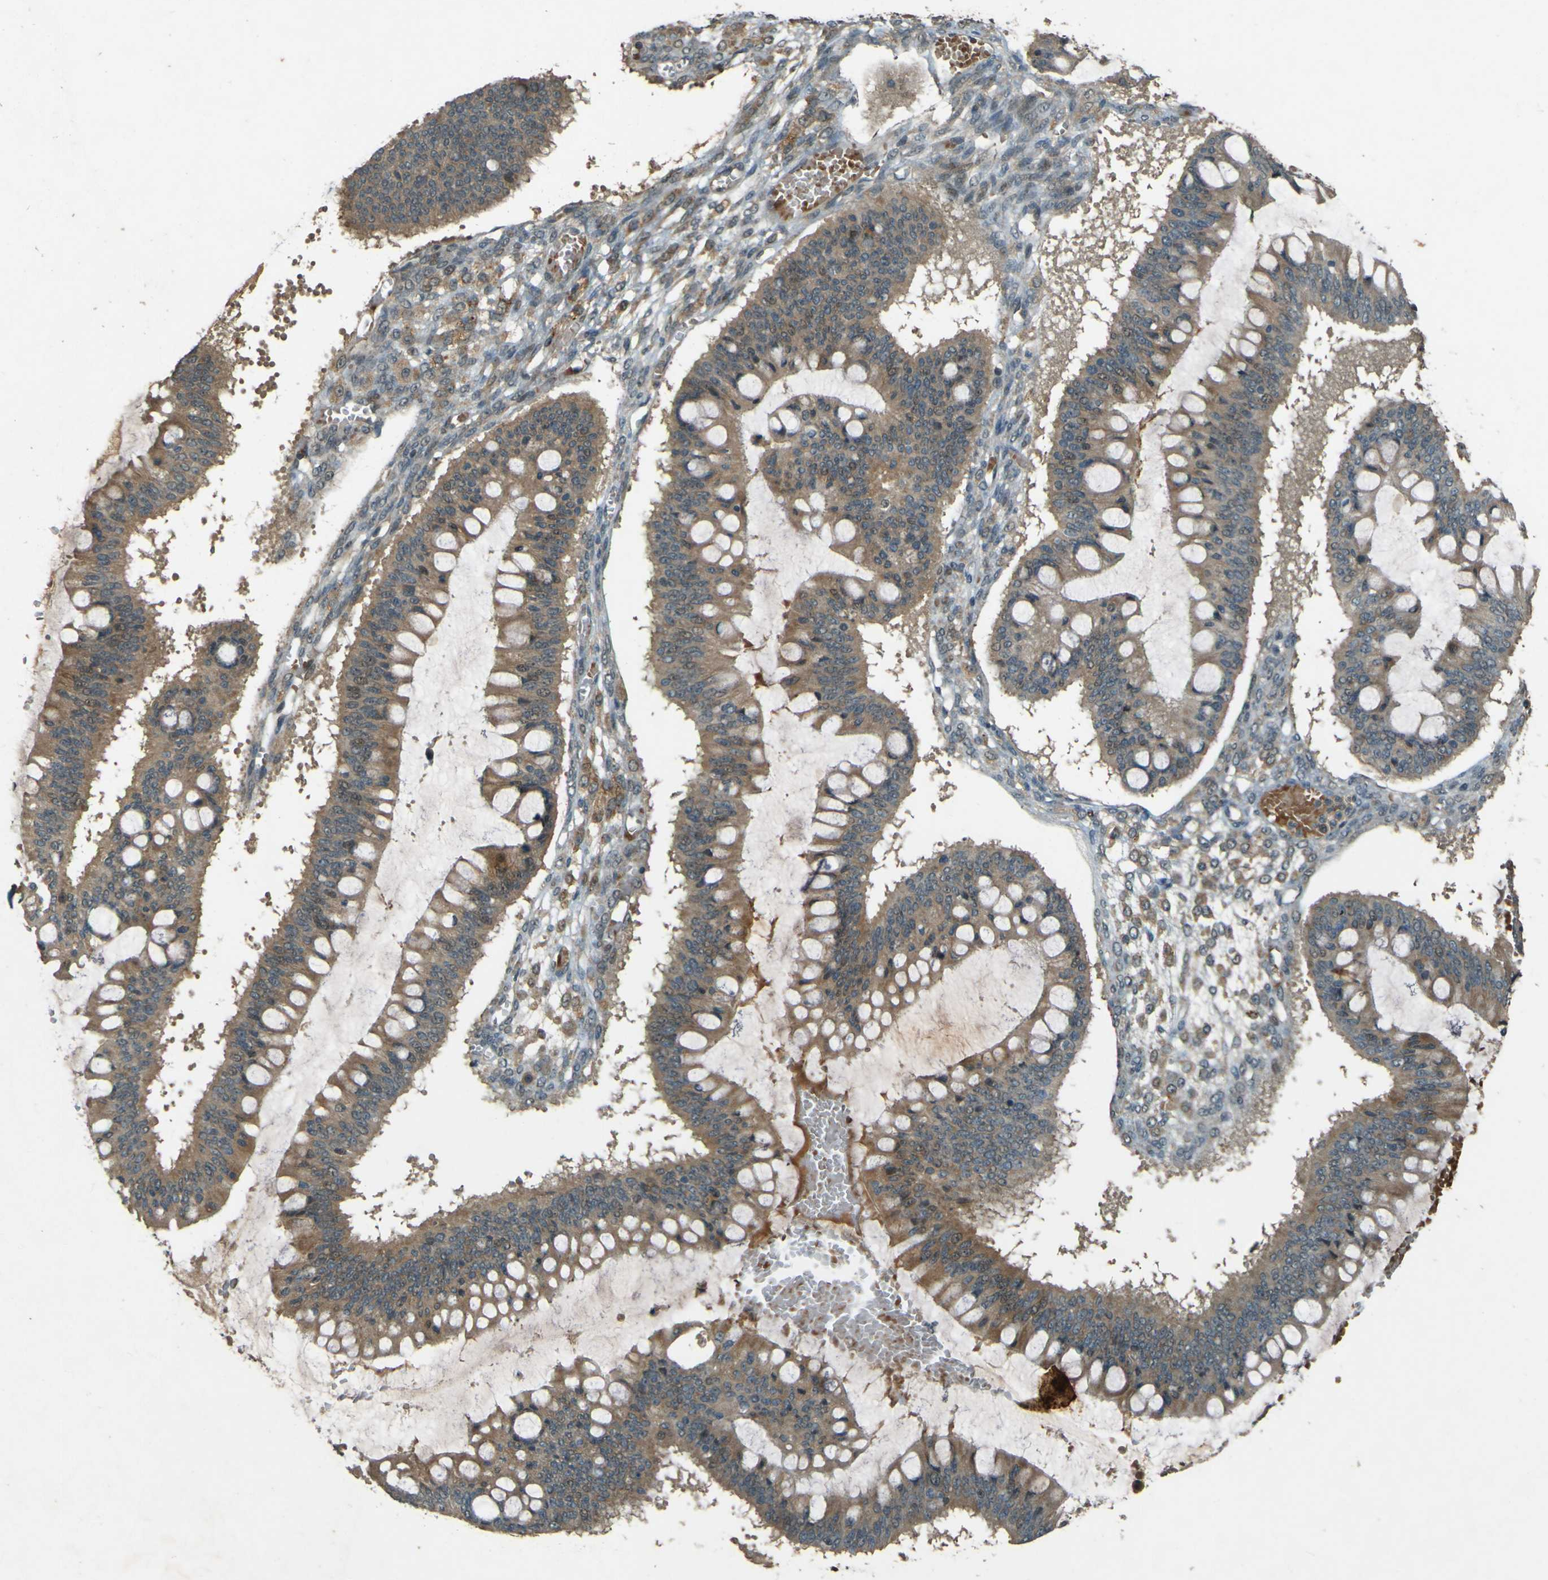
{"staining": {"intensity": "moderate", "quantity": ">75%", "location": "cytoplasmic/membranous"}, "tissue": "ovarian cancer", "cell_type": "Tumor cells", "image_type": "cancer", "snomed": [{"axis": "morphology", "description": "Cystadenocarcinoma, mucinous, NOS"}, {"axis": "topography", "description": "Ovary"}], "caption": "Protein staining by immunohistochemistry shows moderate cytoplasmic/membranous expression in about >75% of tumor cells in ovarian mucinous cystadenocarcinoma. The staining is performed using DAB brown chromogen to label protein expression. The nuclei are counter-stained blue using hematoxylin.", "gene": "MPDZ", "patient": {"sex": "female", "age": 73}}